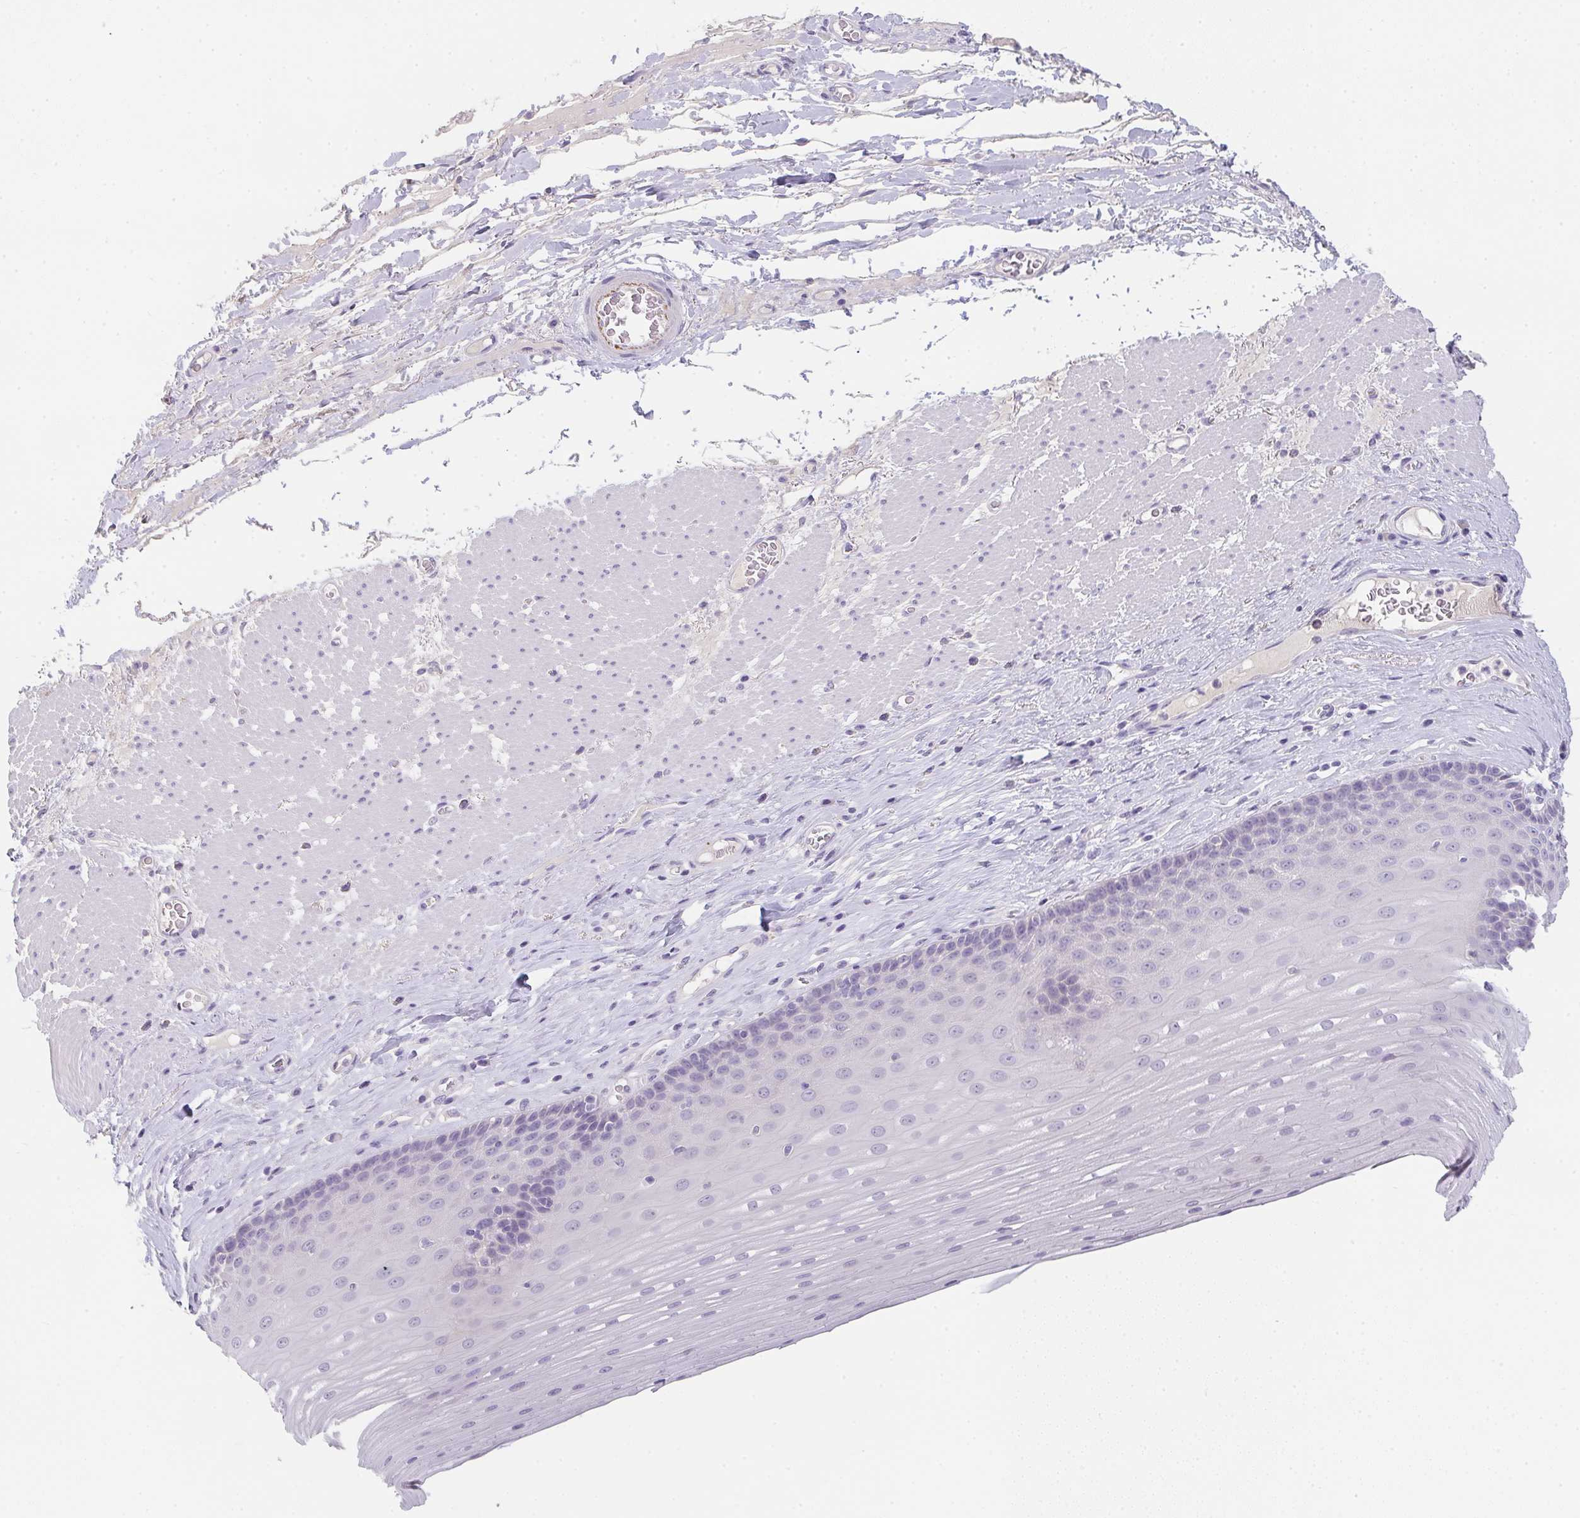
{"staining": {"intensity": "negative", "quantity": "none", "location": "none"}, "tissue": "esophagus", "cell_type": "Squamous epithelial cells", "image_type": "normal", "snomed": [{"axis": "morphology", "description": "Normal tissue, NOS"}, {"axis": "topography", "description": "Esophagus"}], "caption": "Immunohistochemistry (IHC) image of unremarkable esophagus stained for a protein (brown), which shows no staining in squamous epithelial cells. (DAB immunohistochemistry (IHC) visualized using brightfield microscopy, high magnification).", "gene": "C1QTNF8", "patient": {"sex": "male", "age": 62}}